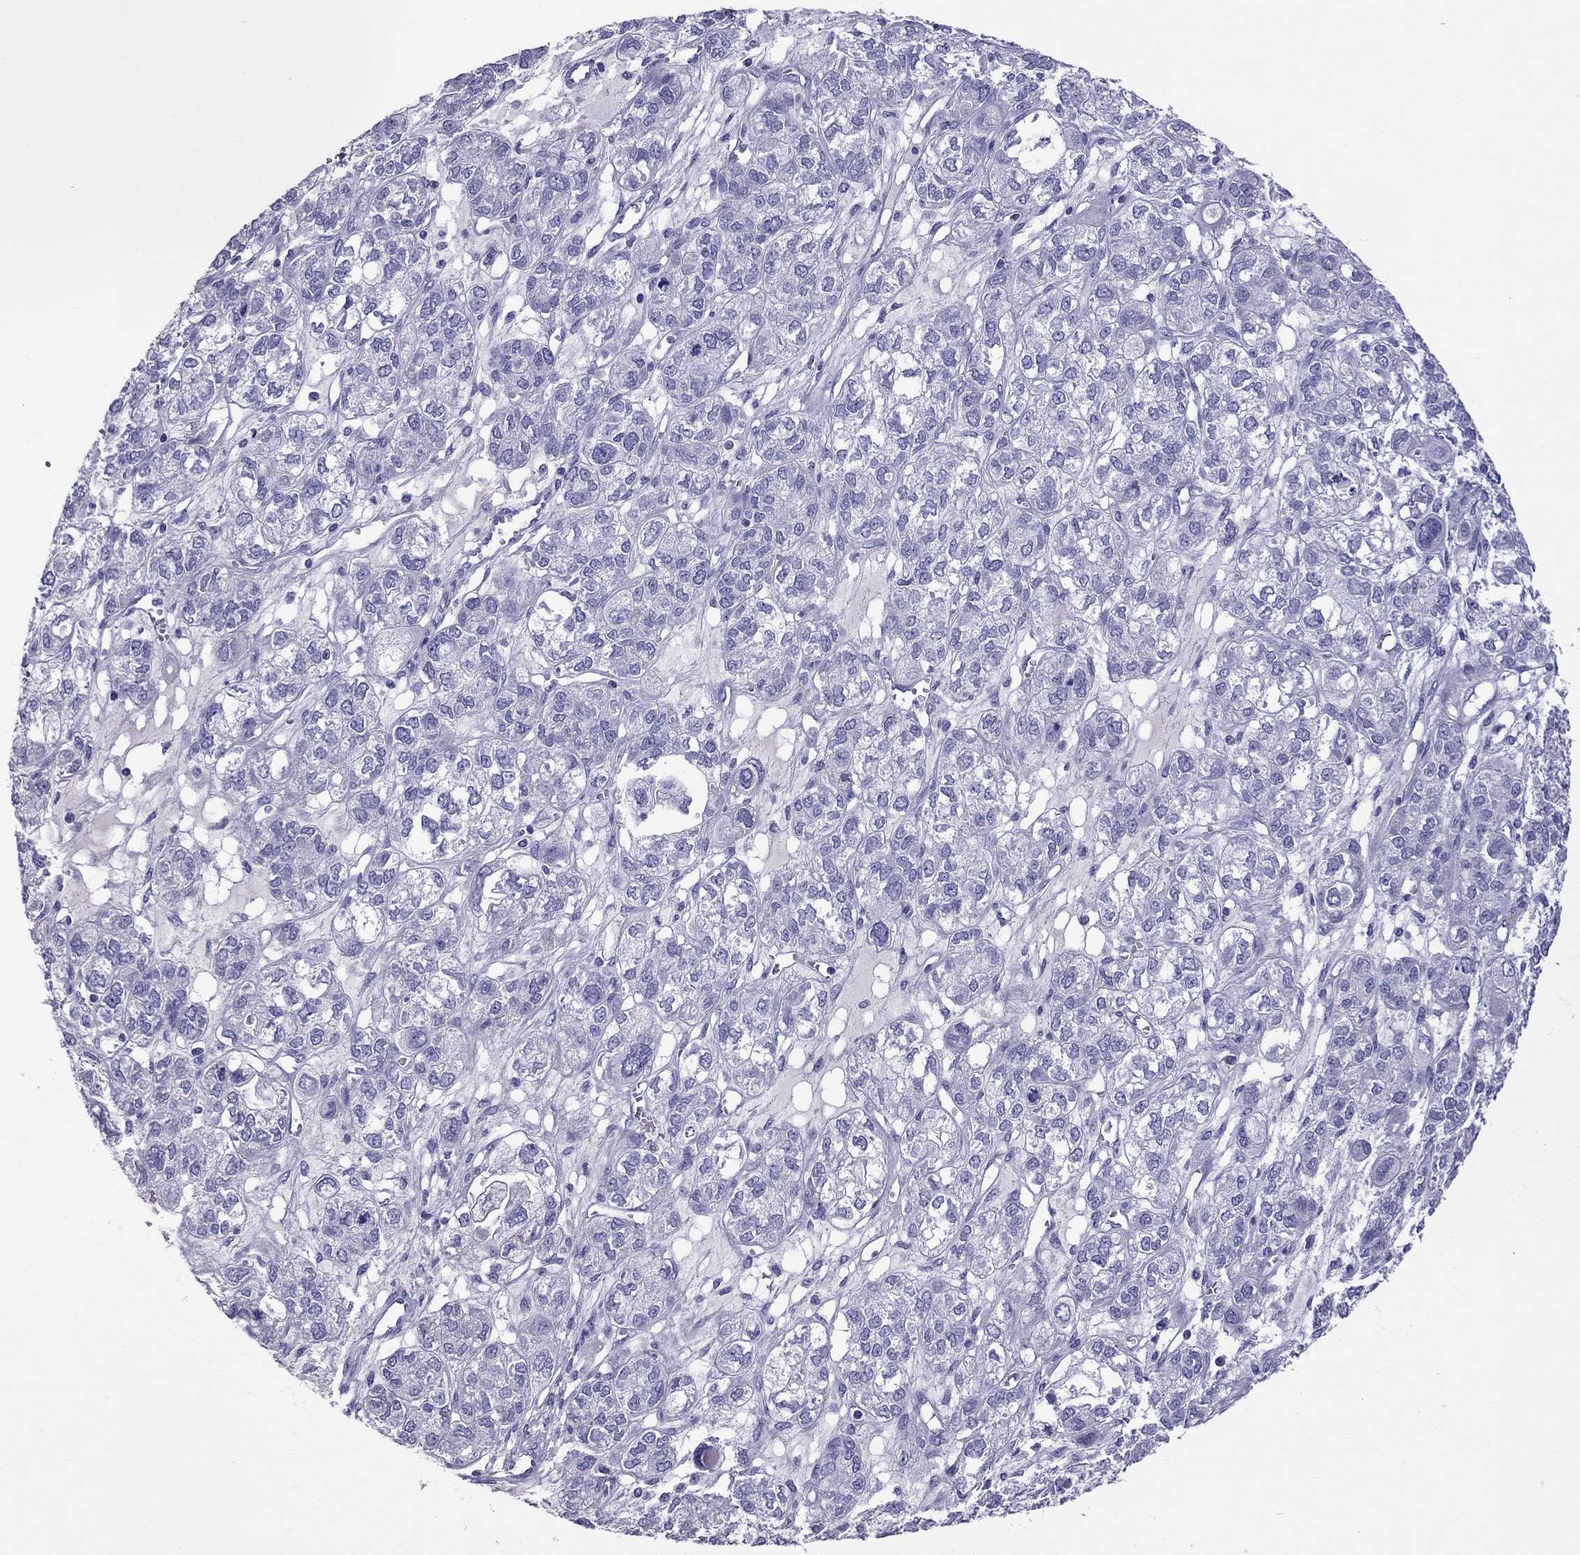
{"staining": {"intensity": "negative", "quantity": "none", "location": "none"}, "tissue": "ovarian cancer", "cell_type": "Tumor cells", "image_type": "cancer", "snomed": [{"axis": "morphology", "description": "Carcinoma, endometroid"}, {"axis": "topography", "description": "Ovary"}], "caption": "Histopathology image shows no significant protein positivity in tumor cells of ovarian cancer. (DAB immunohistochemistry (IHC) visualized using brightfield microscopy, high magnification).", "gene": "SCART1", "patient": {"sex": "female", "age": 64}}